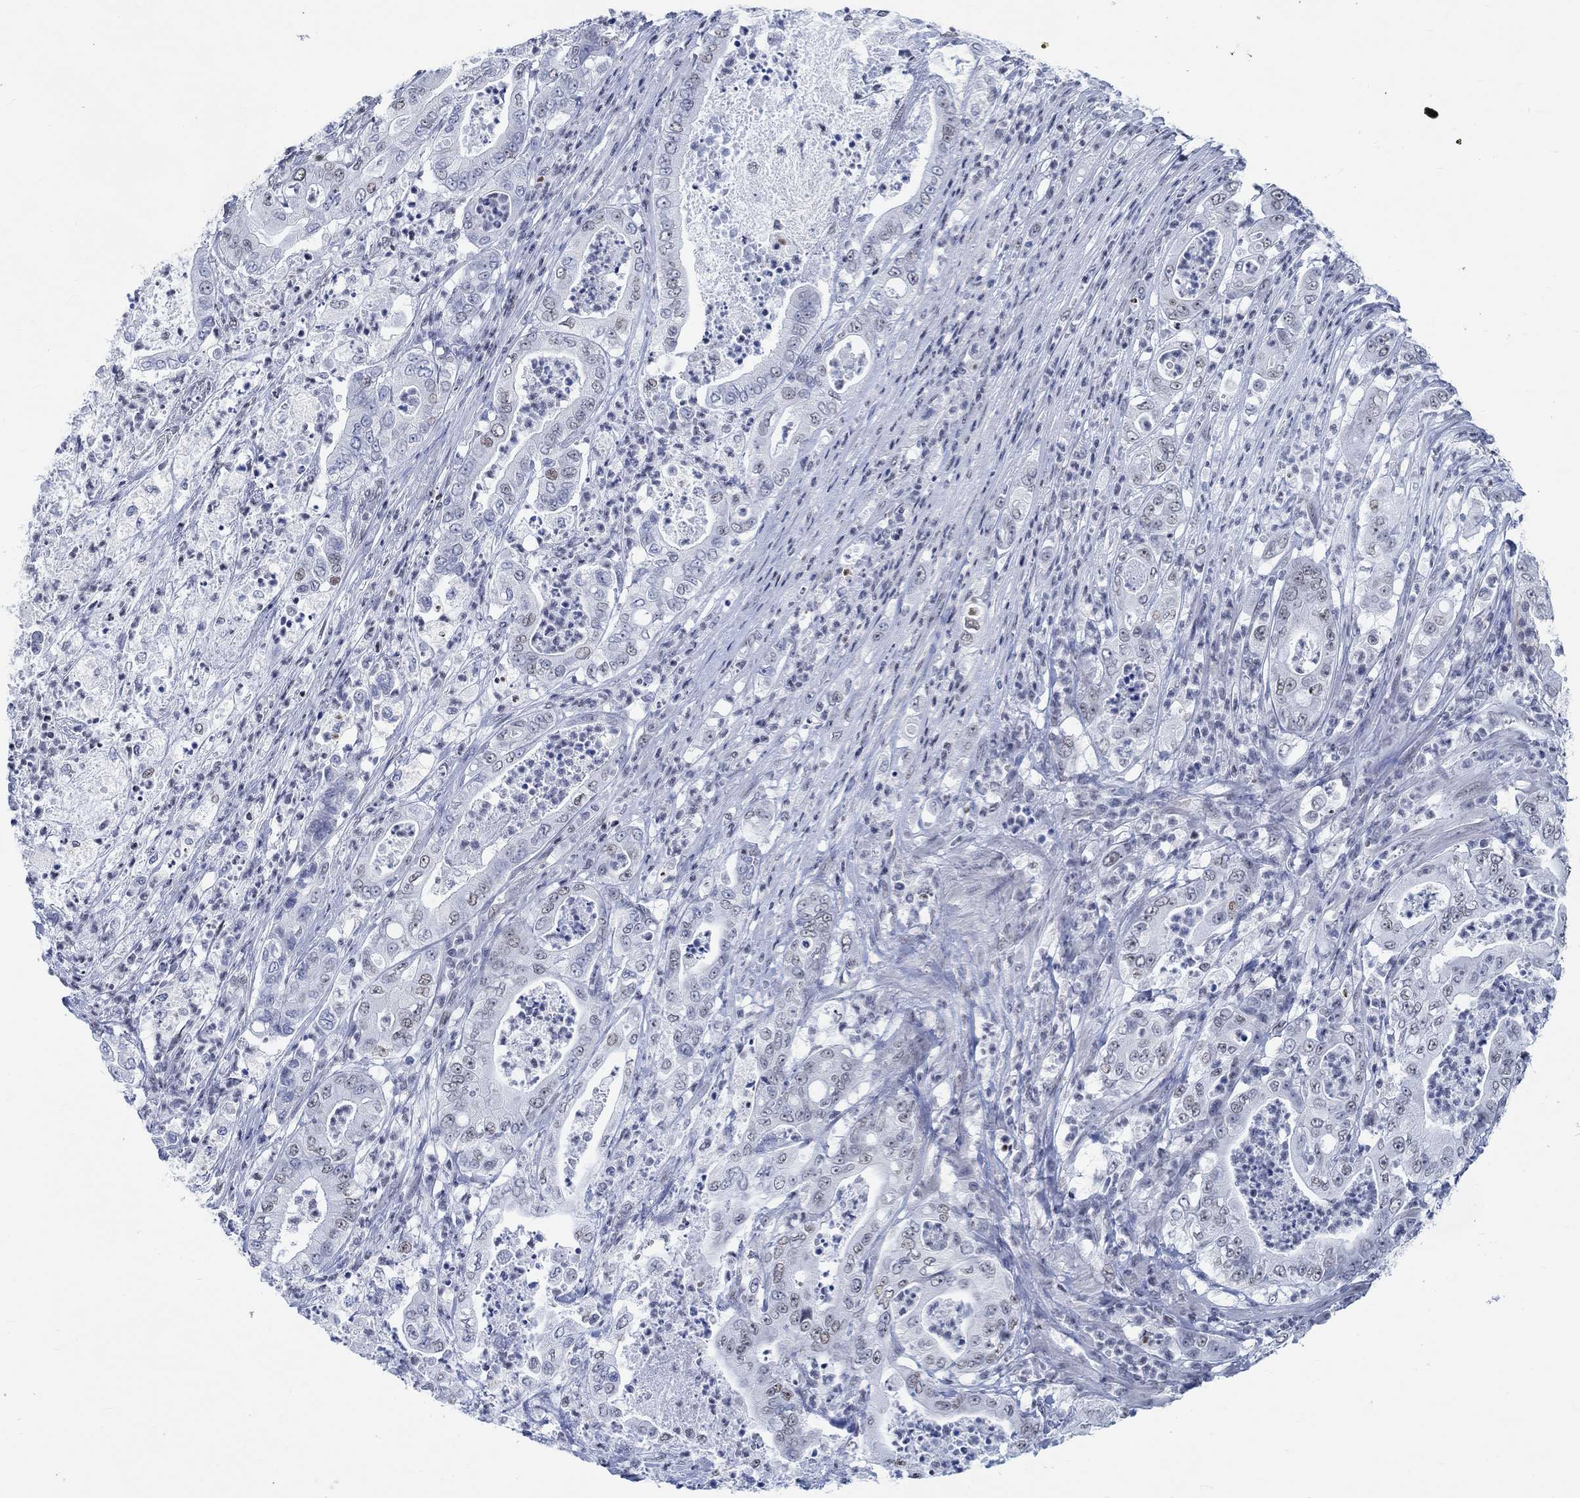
{"staining": {"intensity": "negative", "quantity": "none", "location": "none"}, "tissue": "pancreatic cancer", "cell_type": "Tumor cells", "image_type": "cancer", "snomed": [{"axis": "morphology", "description": "Adenocarcinoma, NOS"}, {"axis": "topography", "description": "Pancreas"}], "caption": "Immunohistochemistry photomicrograph of pancreatic cancer (adenocarcinoma) stained for a protein (brown), which shows no expression in tumor cells.", "gene": "KCNH8", "patient": {"sex": "male", "age": 71}}